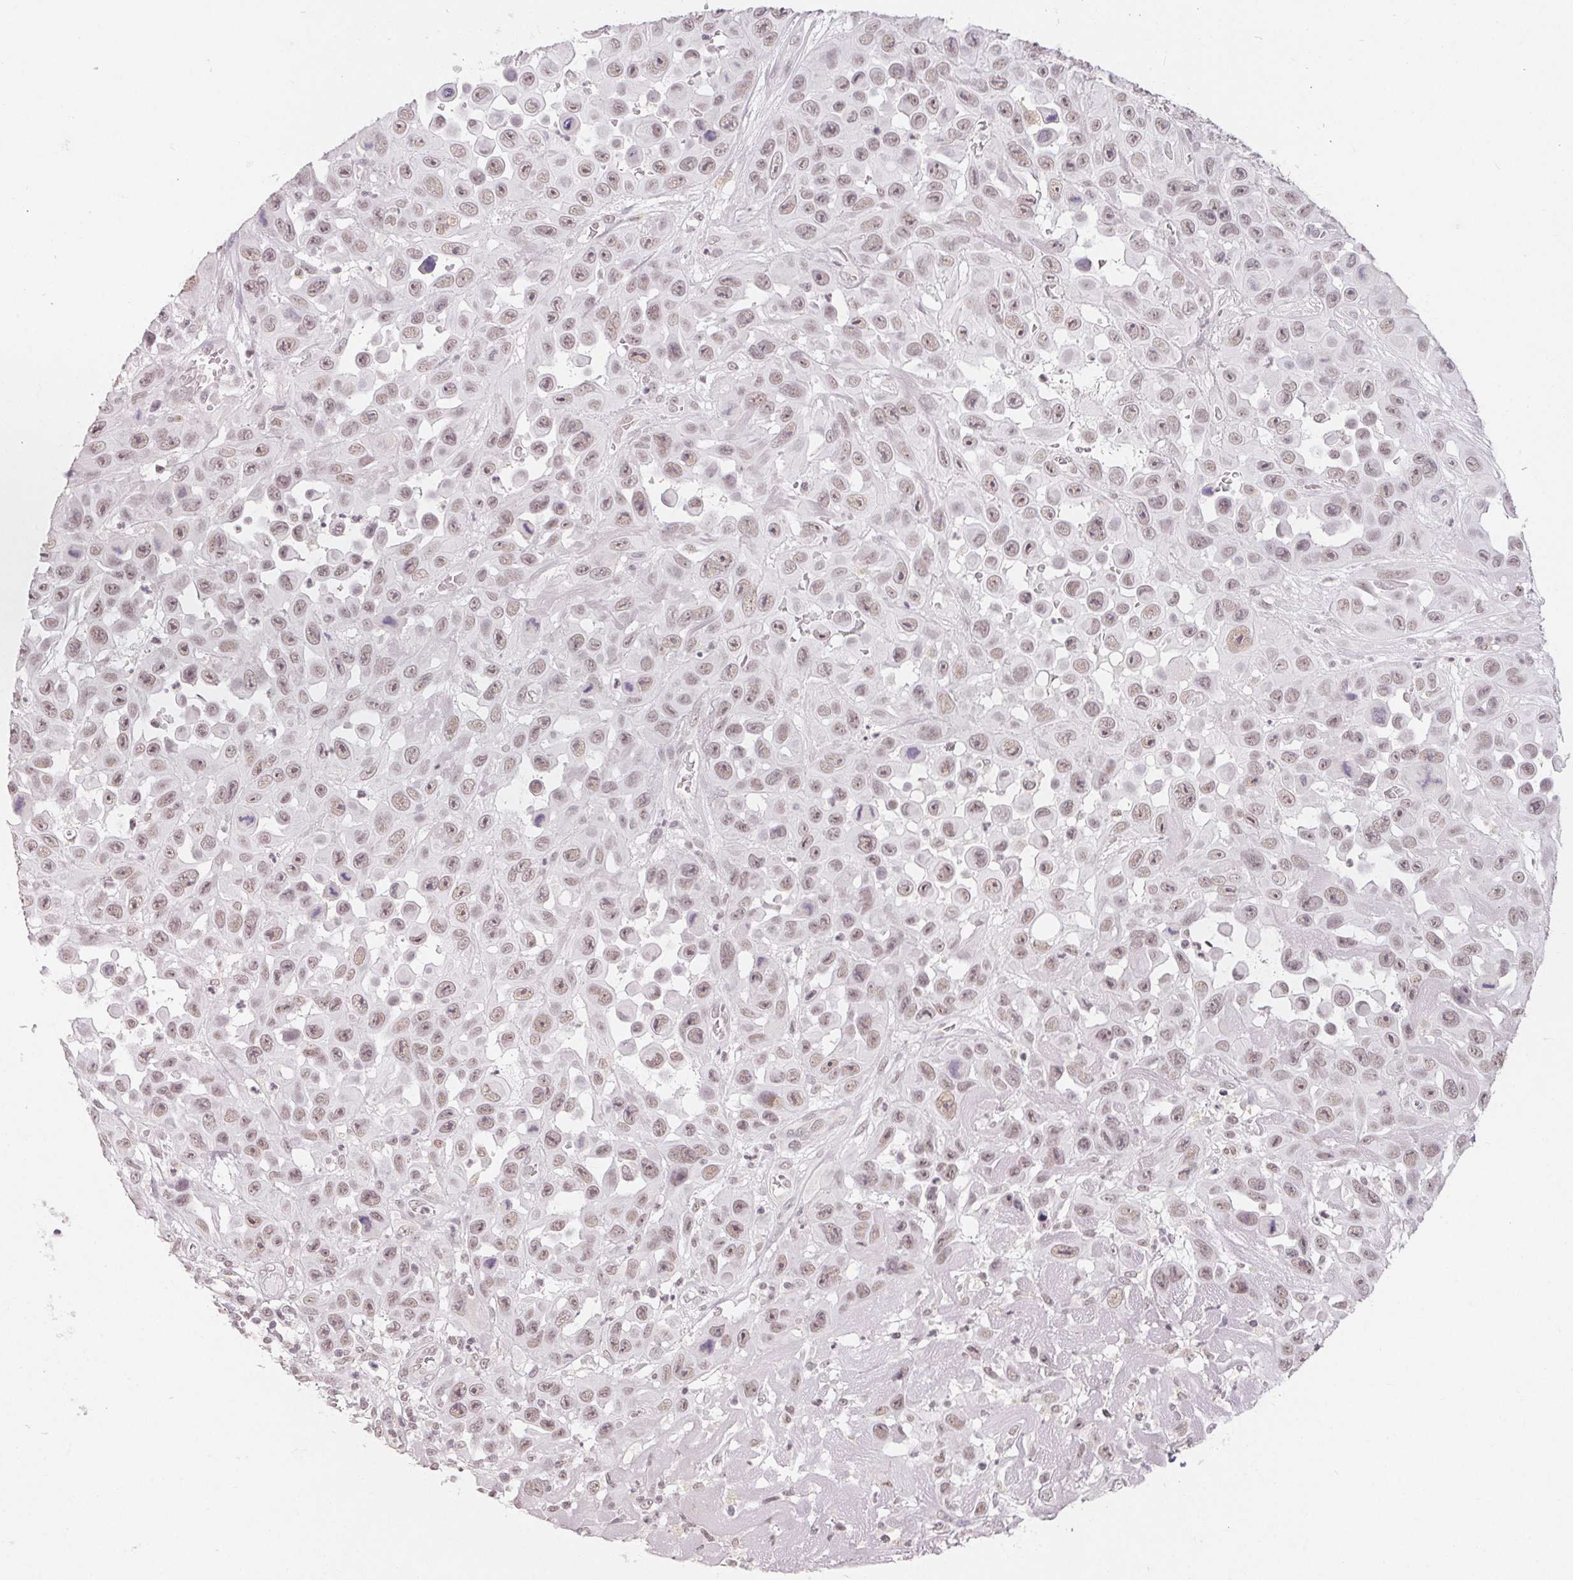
{"staining": {"intensity": "weak", "quantity": ">75%", "location": "nuclear"}, "tissue": "skin cancer", "cell_type": "Tumor cells", "image_type": "cancer", "snomed": [{"axis": "morphology", "description": "Squamous cell carcinoma, NOS"}, {"axis": "topography", "description": "Skin"}], "caption": "The photomicrograph exhibits a brown stain indicating the presence of a protein in the nuclear of tumor cells in skin cancer (squamous cell carcinoma). (DAB IHC with brightfield microscopy, high magnification).", "gene": "NXF3", "patient": {"sex": "male", "age": 81}}